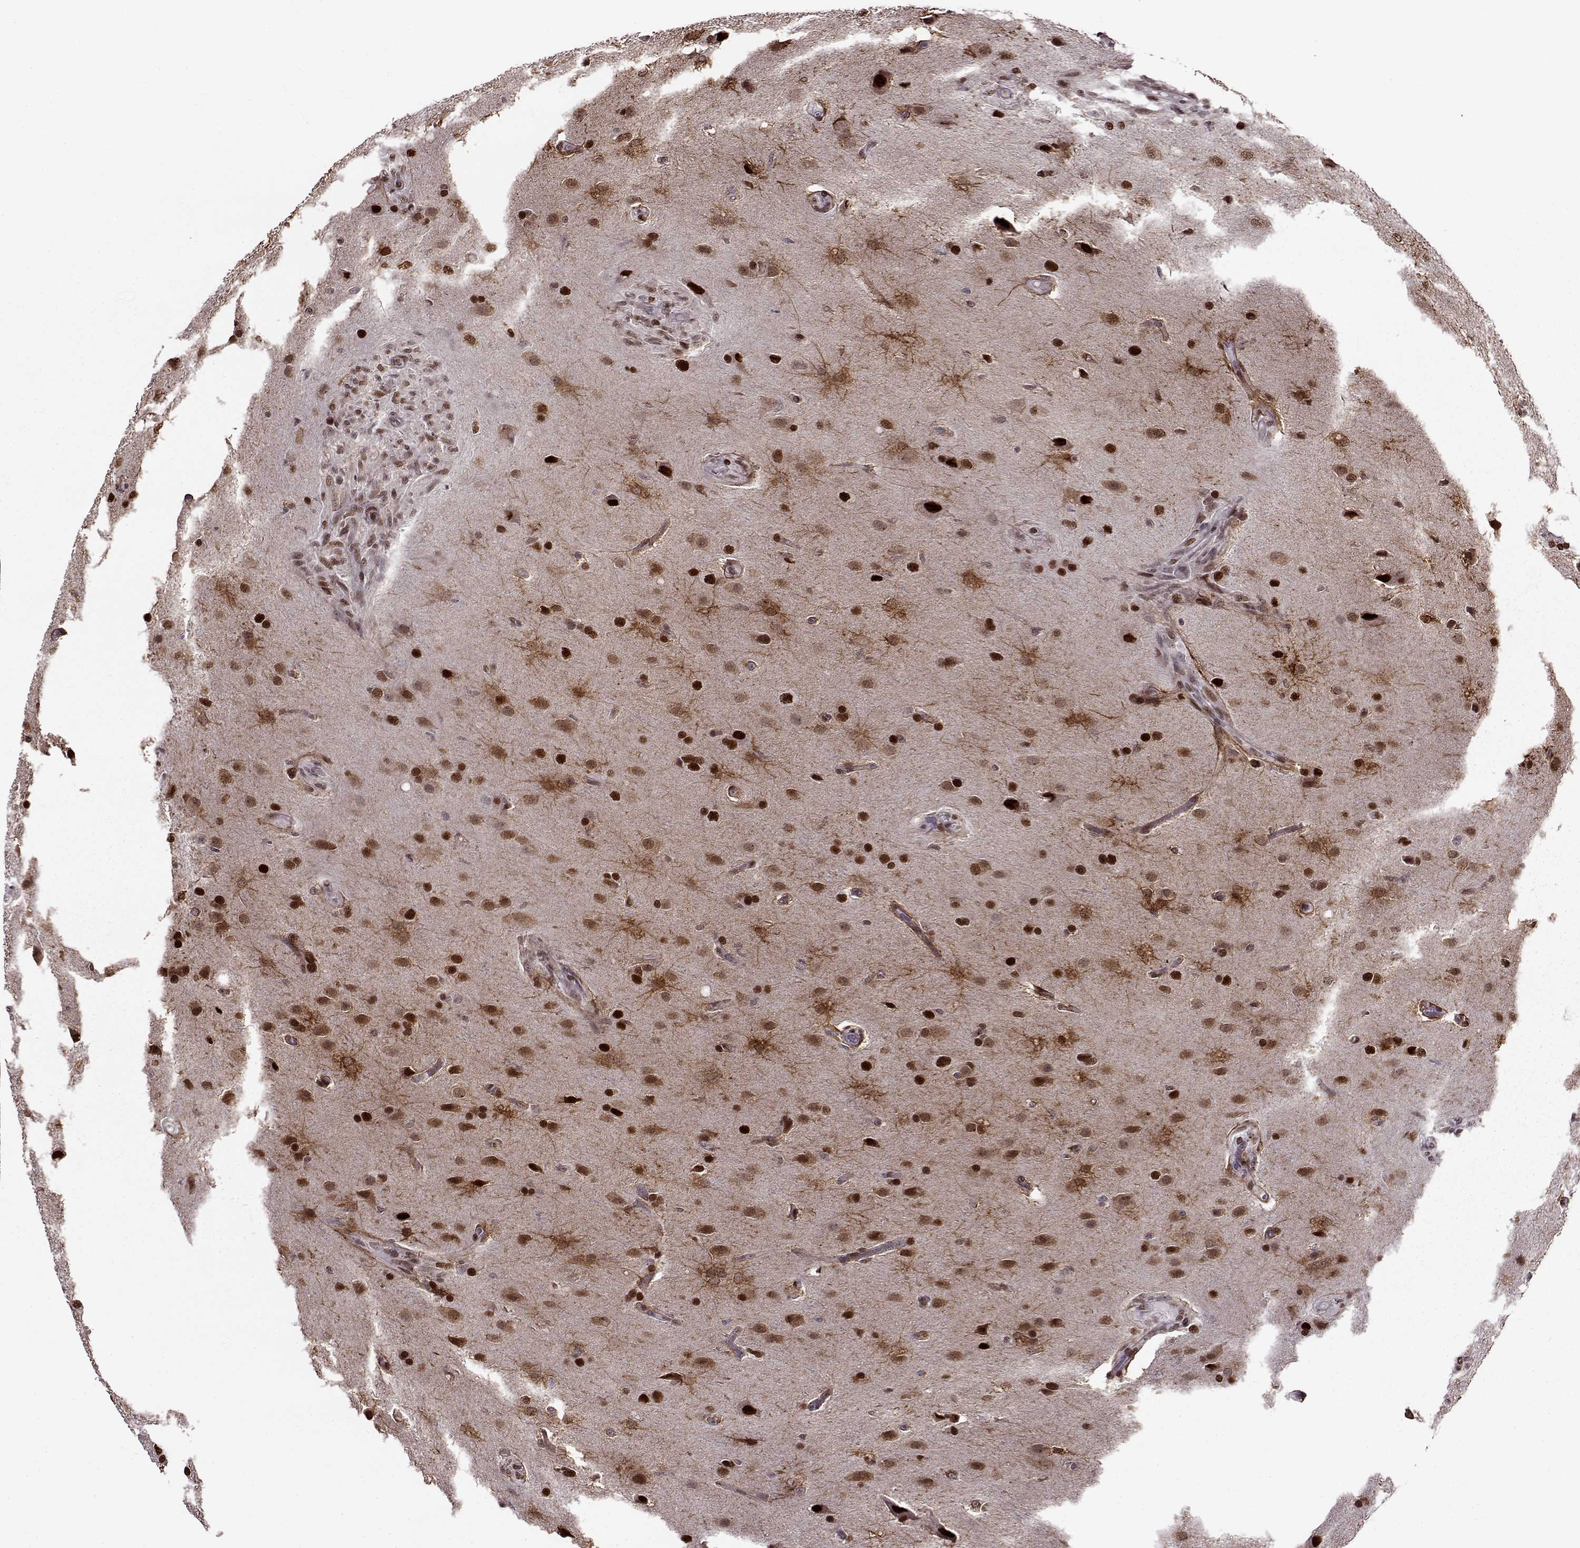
{"staining": {"intensity": "moderate", "quantity": "25%-75%", "location": "nuclear"}, "tissue": "glioma", "cell_type": "Tumor cells", "image_type": "cancer", "snomed": [{"axis": "morphology", "description": "Glioma, malignant, High grade"}, {"axis": "topography", "description": "Brain"}], "caption": "A brown stain shows moderate nuclear positivity of a protein in malignant glioma (high-grade) tumor cells. (DAB (3,3'-diaminobenzidine) IHC, brown staining for protein, blue staining for nuclei).", "gene": "FTO", "patient": {"sex": "male", "age": 68}}